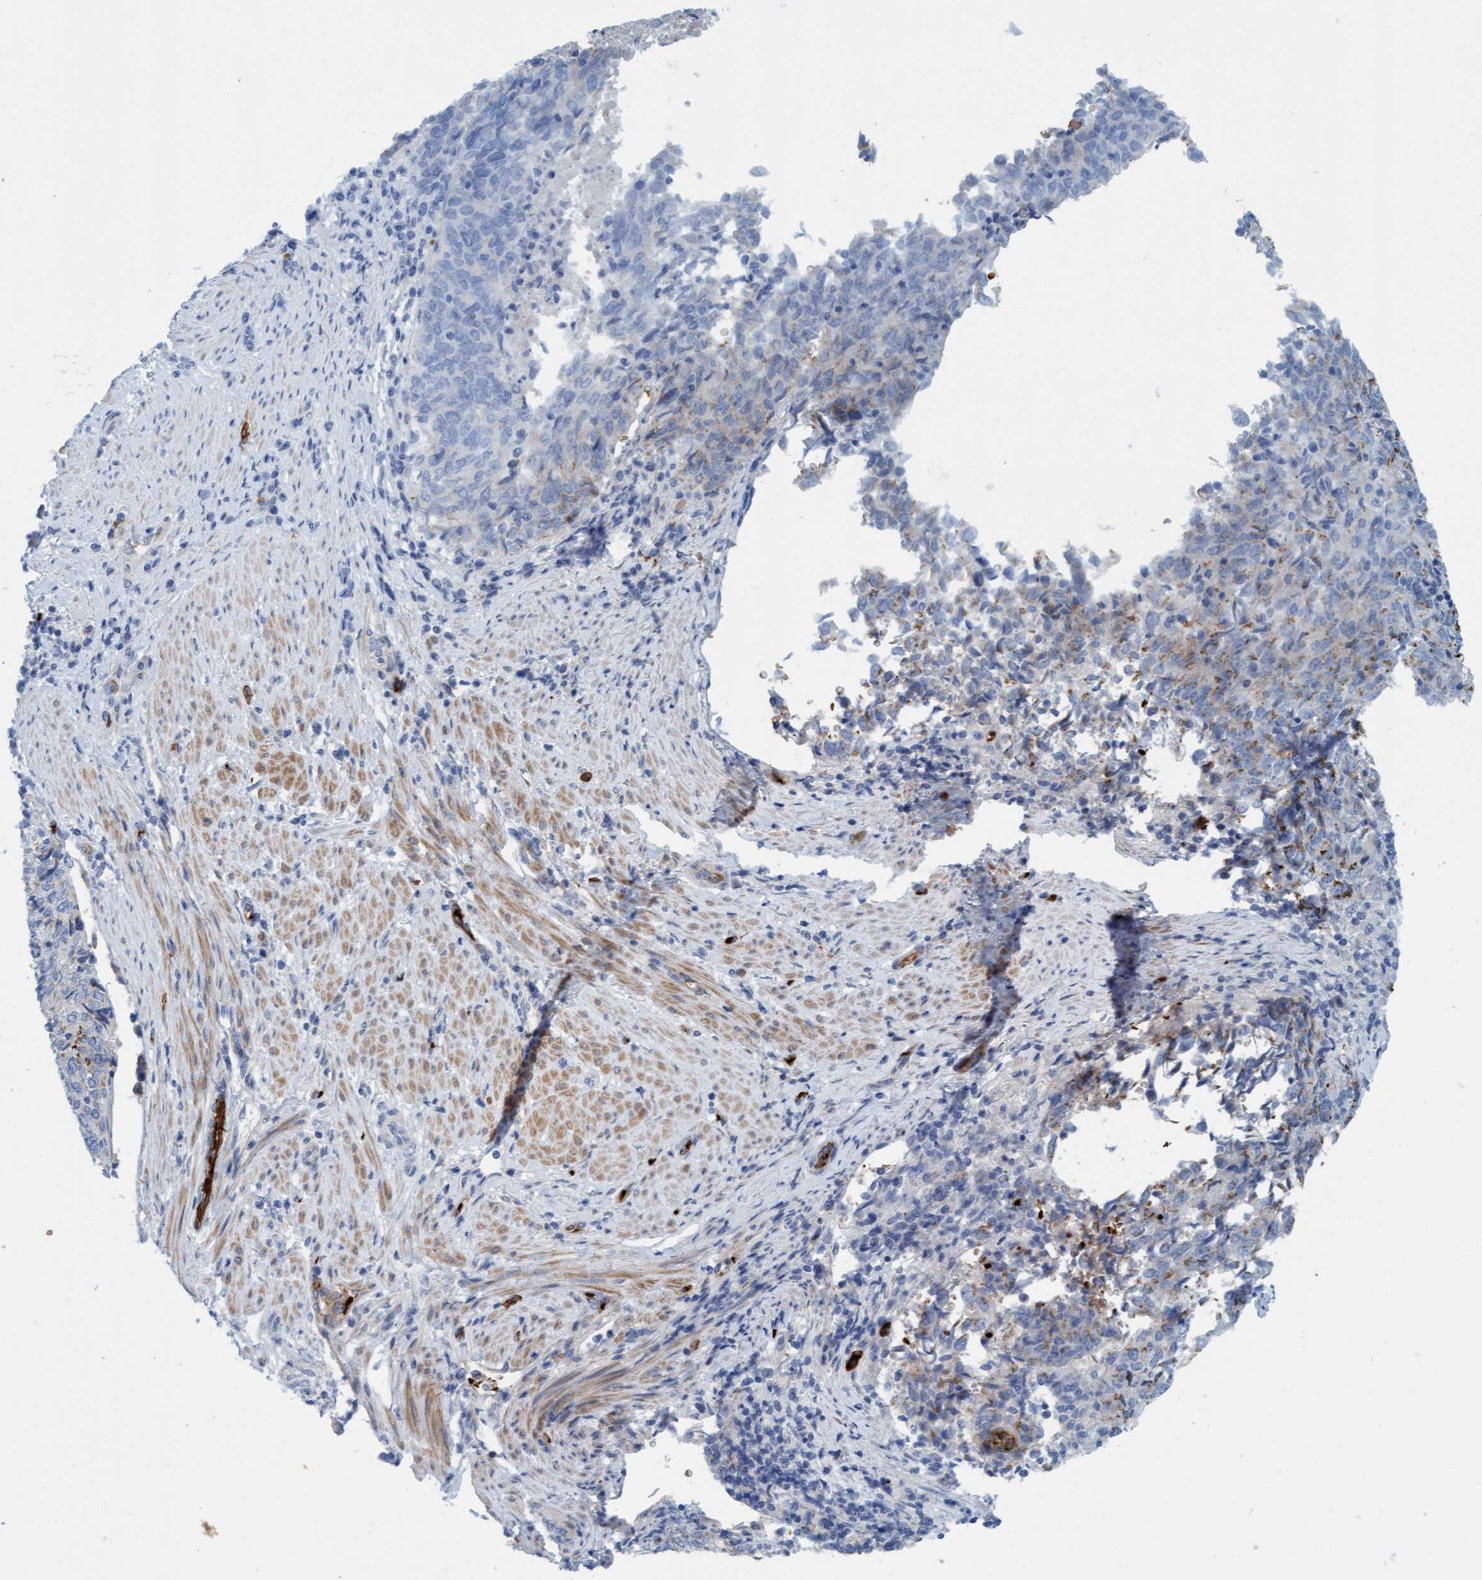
{"staining": {"intensity": "moderate", "quantity": "<25%", "location": "cytoplasmic/membranous"}, "tissue": "endometrial cancer", "cell_type": "Tumor cells", "image_type": "cancer", "snomed": [{"axis": "morphology", "description": "Adenocarcinoma, NOS"}, {"axis": "topography", "description": "Endometrium"}], "caption": "A high-resolution image shows immunohistochemistry (IHC) staining of endometrial adenocarcinoma, which displays moderate cytoplasmic/membranous positivity in approximately <25% of tumor cells. The staining was performed using DAB to visualize the protein expression in brown, while the nuclei were stained in blue with hematoxylin (Magnification: 20x).", "gene": "P2RX5", "patient": {"sex": "female", "age": 80}}